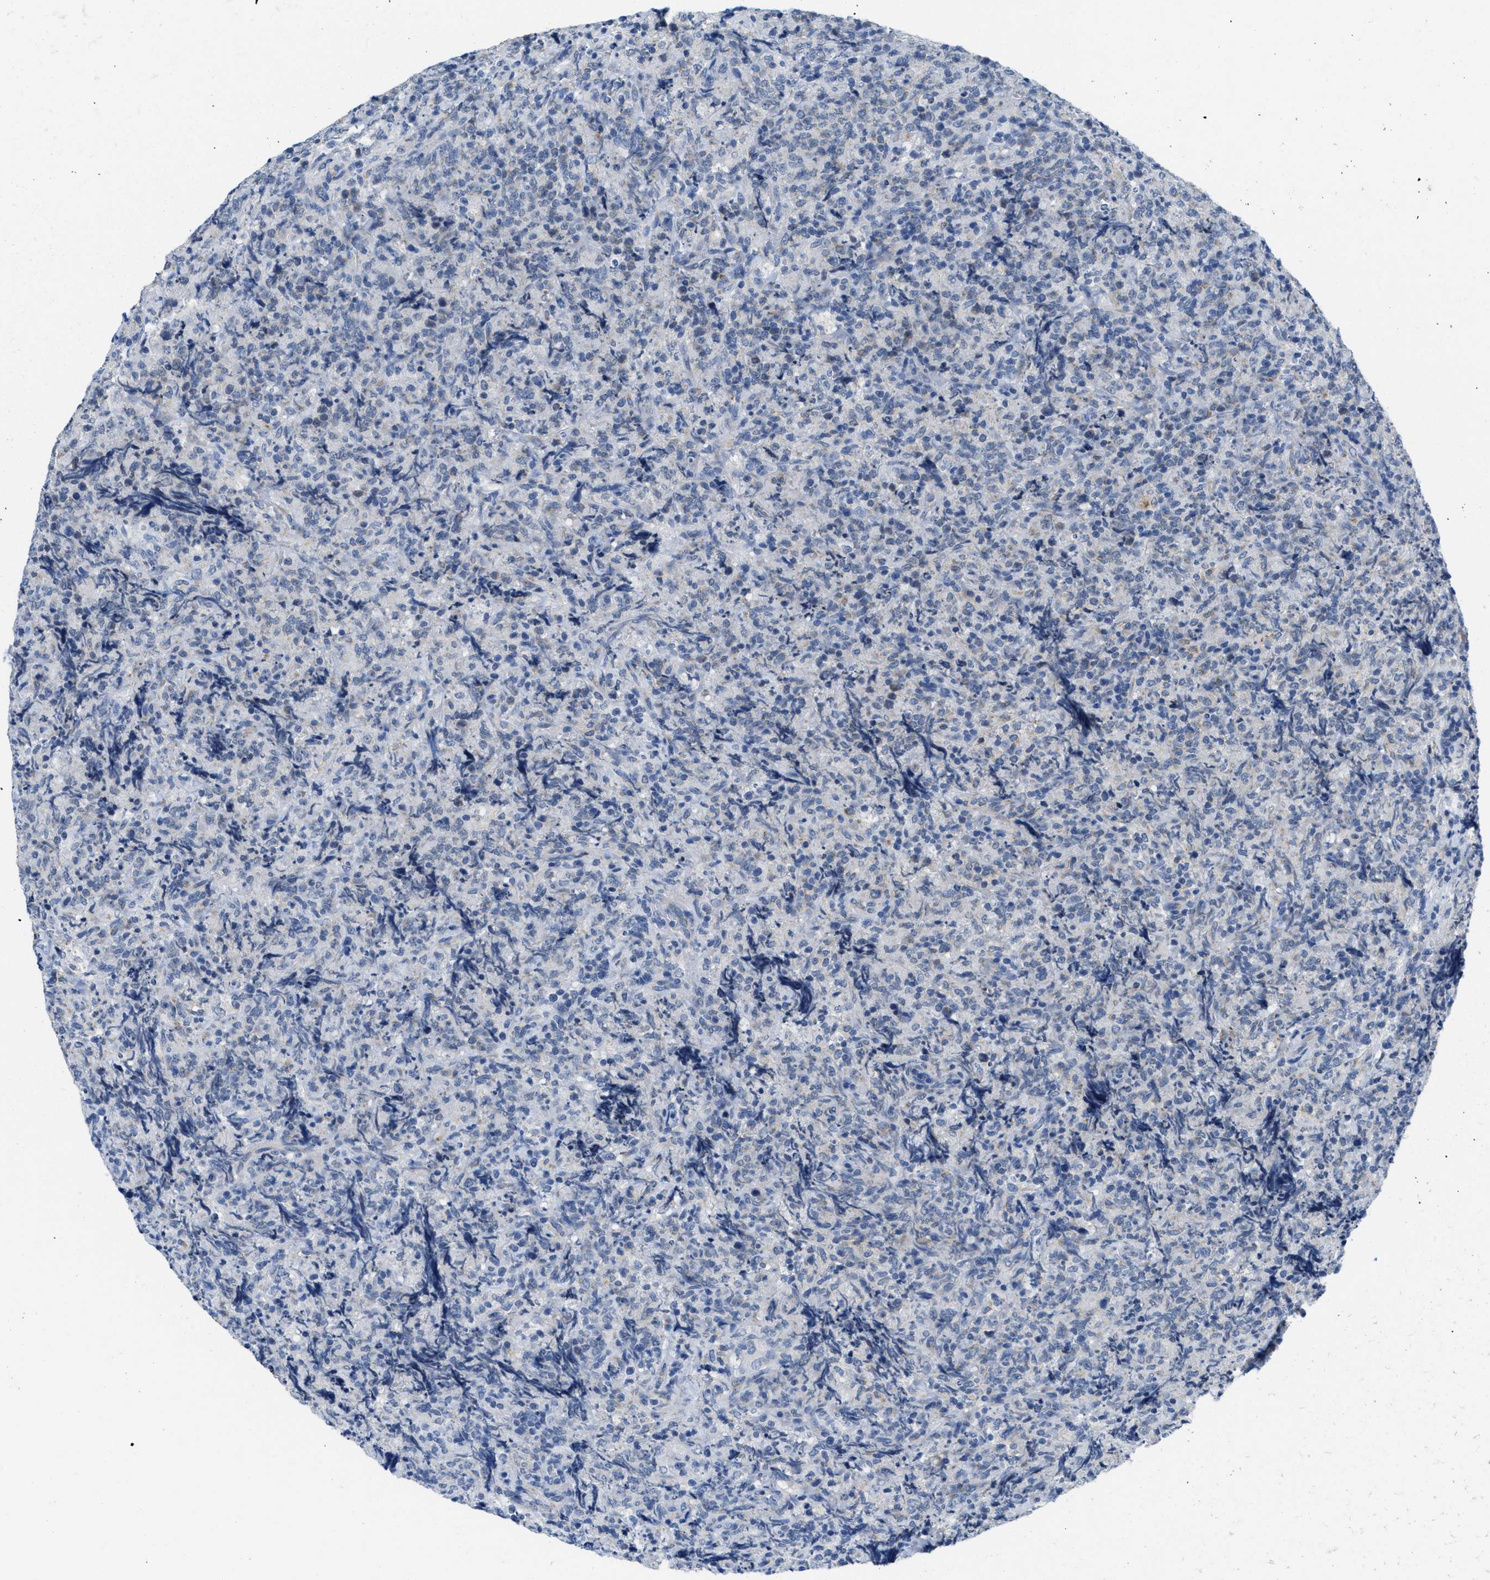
{"staining": {"intensity": "negative", "quantity": "none", "location": "none"}, "tissue": "lymphoma", "cell_type": "Tumor cells", "image_type": "cancer", "snomed": [{"axis": "morphology", "description": "Malignant lymphoma, non-Hodgkin's type, High grade"}, {"axis": "topography", "description": "Tonsil"}], "caption": "This image is of malignant lymphoma, non-Hodgkin's type (high-grade) stained with immunohistochemistry (IHC) to label a protein in brown with the nuclei are counter-stained blue. There is no expression in tumor cells. (DAB immunohistochemistry (IHC), high magnification).", "gene": "PTDSS1", "patient": {"sex": "female", "age": 36}}